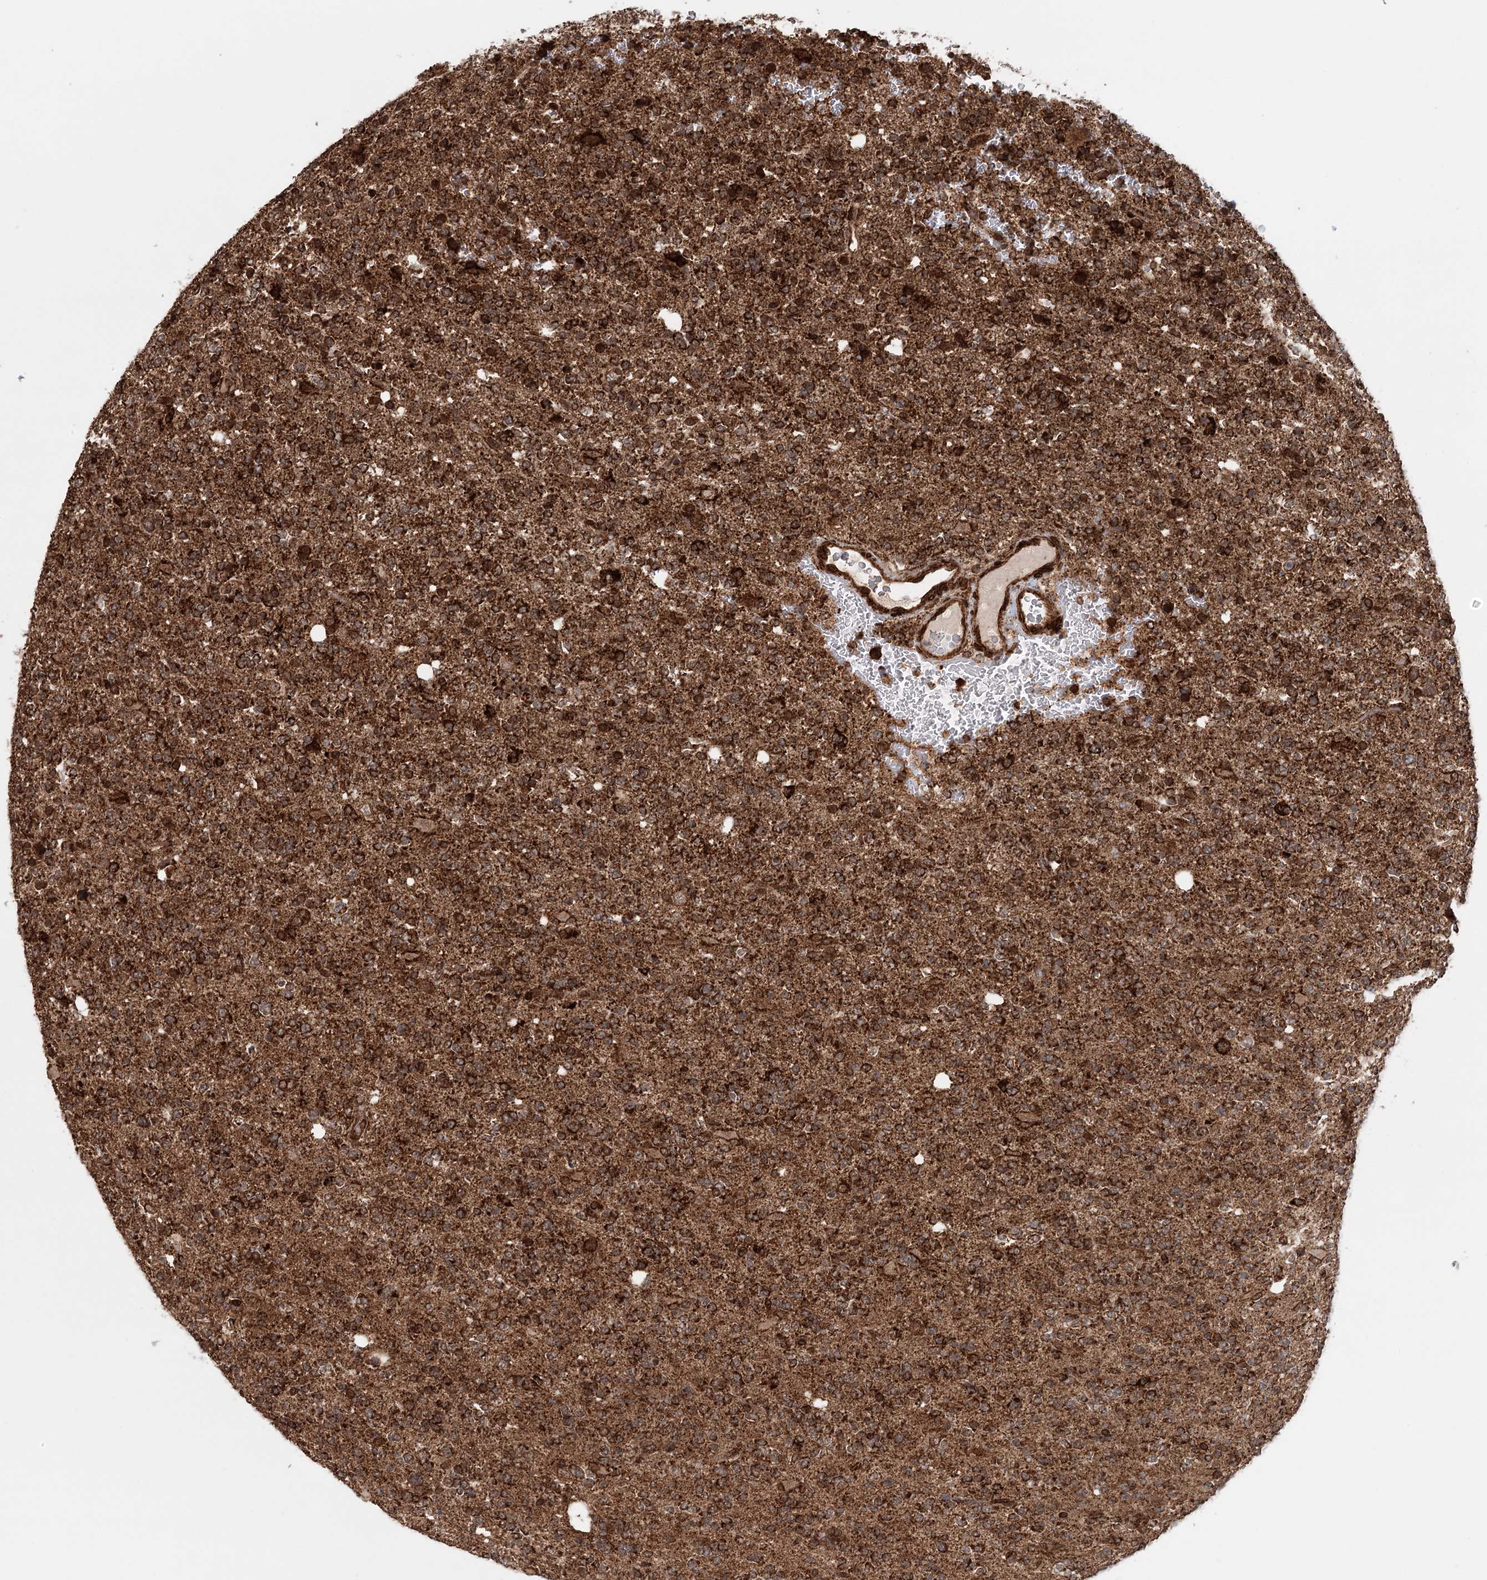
{"staining": {"intensity": "strong", "quantity": ">75%", "location": "cytoplasmic/membranous"}, "tissue": "glioma", "cell_type": "Tumor cells", "image_type": "cancer", "snomed": [{"axis": "morphology", "description": "Glioma, malignant, High grade"}, {"axis": "topography", "description": "Brain"}], "caption": "Malignant glioma (high-grade) stained with a brown dye shows strong cytoplasmic/membranous positive expression in about >75% of tumor cells.", "gene": "BCKDHA", "patient": {"sex": "female", "age": 62}}